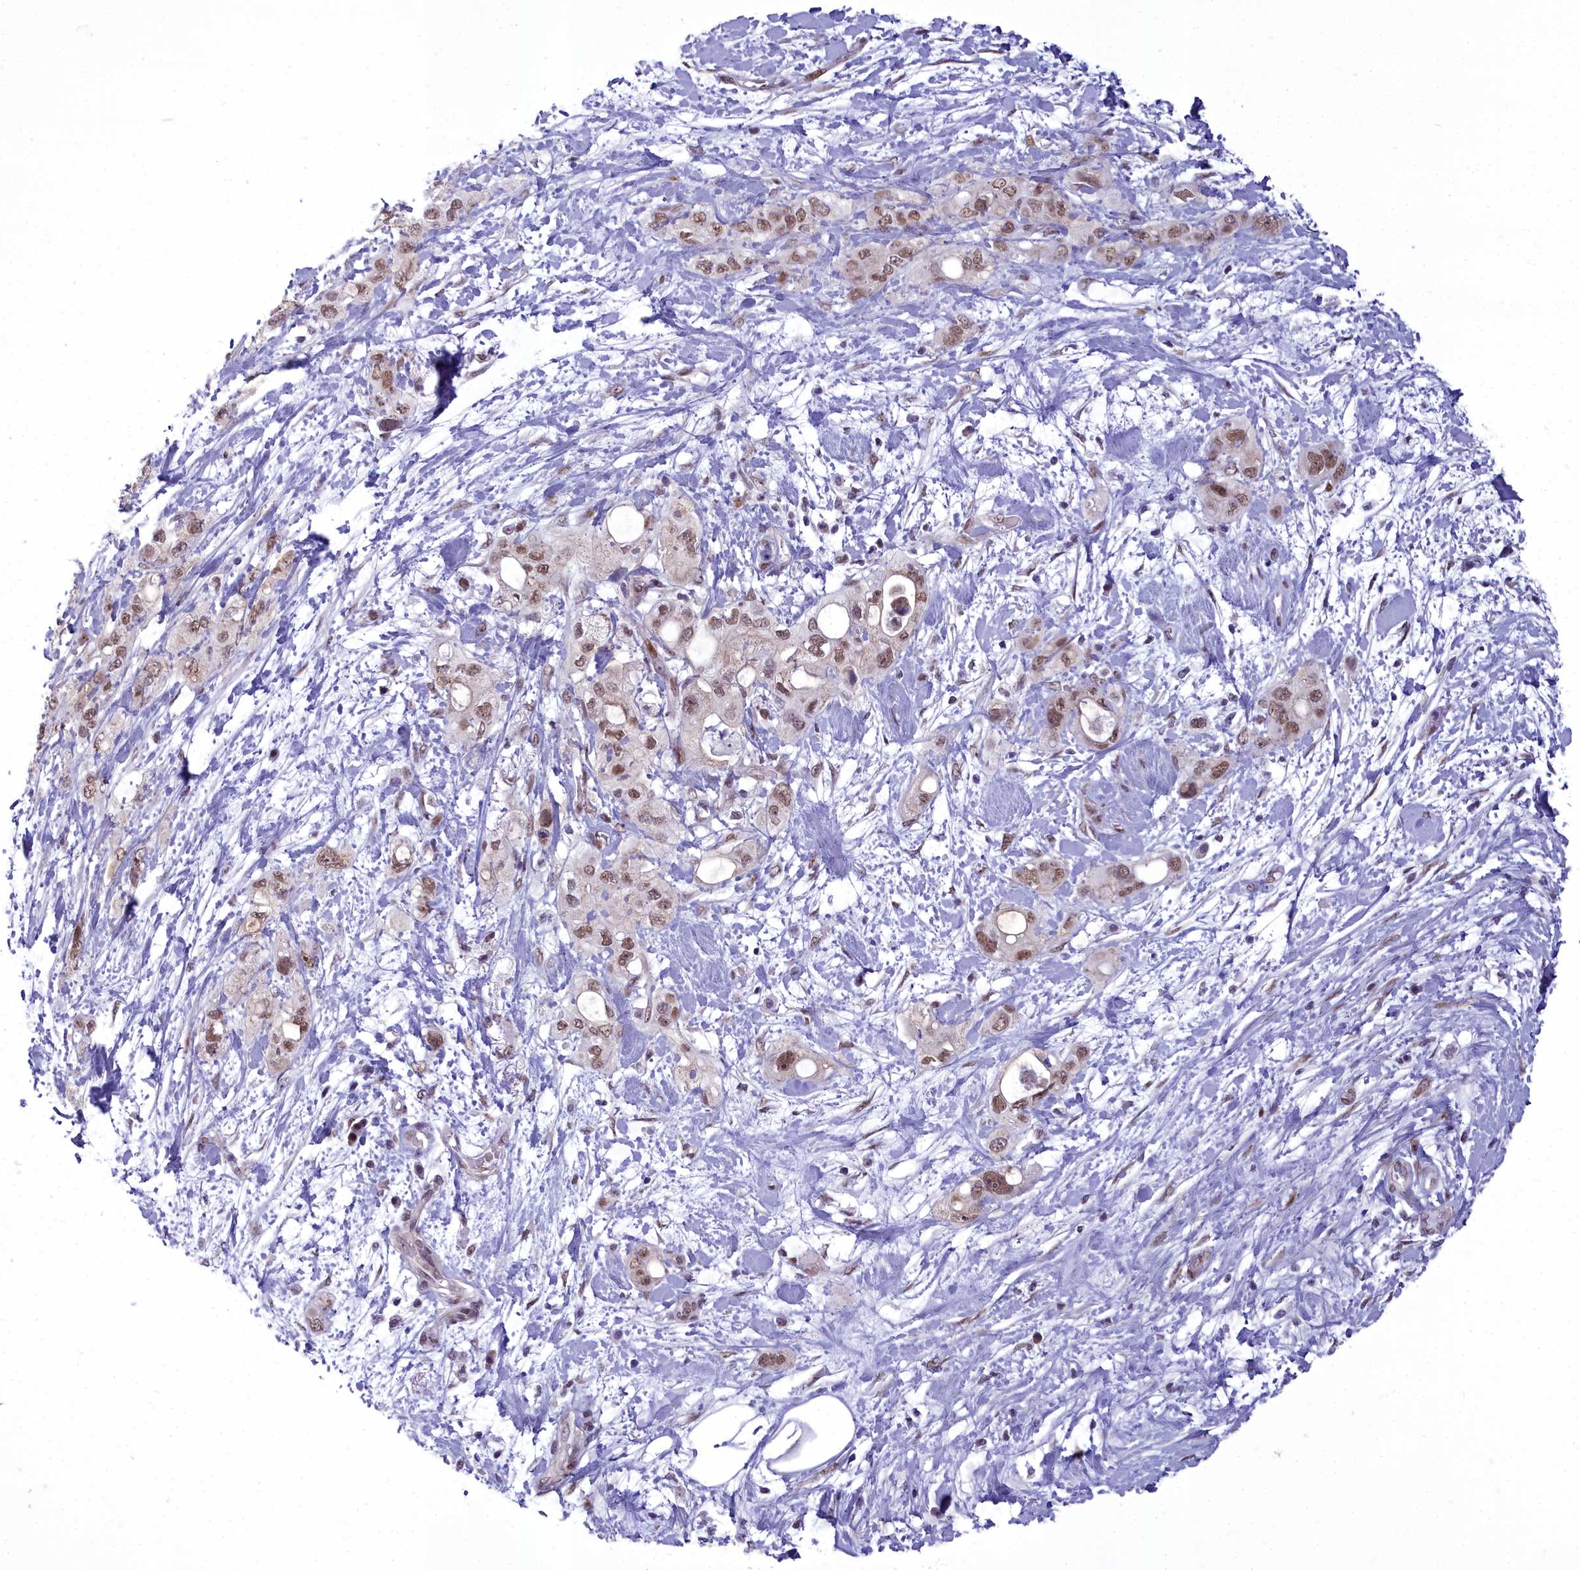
{"staining": {"intensity": "moderate", "quantity": ">75%", "location": "nuclear"}, "tissue": "pancreatic cancer", "cell_type": "Tumor cells", "image_type": "cancer", "snomed": [{"axis": "morphology", "description": "Inflammation, NOS"}, {"axis": "morphology", "description": "Adenocarcinoma, NOS"}, {"axis": "topography", "description": "Pancreas"}], "caption": "Tumor cells reveal medium levels of moderate nuclear expression in about >75% of cells in human pancreatic cancer (adenocarcinoma).", "gene": "CEACAM19", "patient": {"sex": "female", "age": 56}}